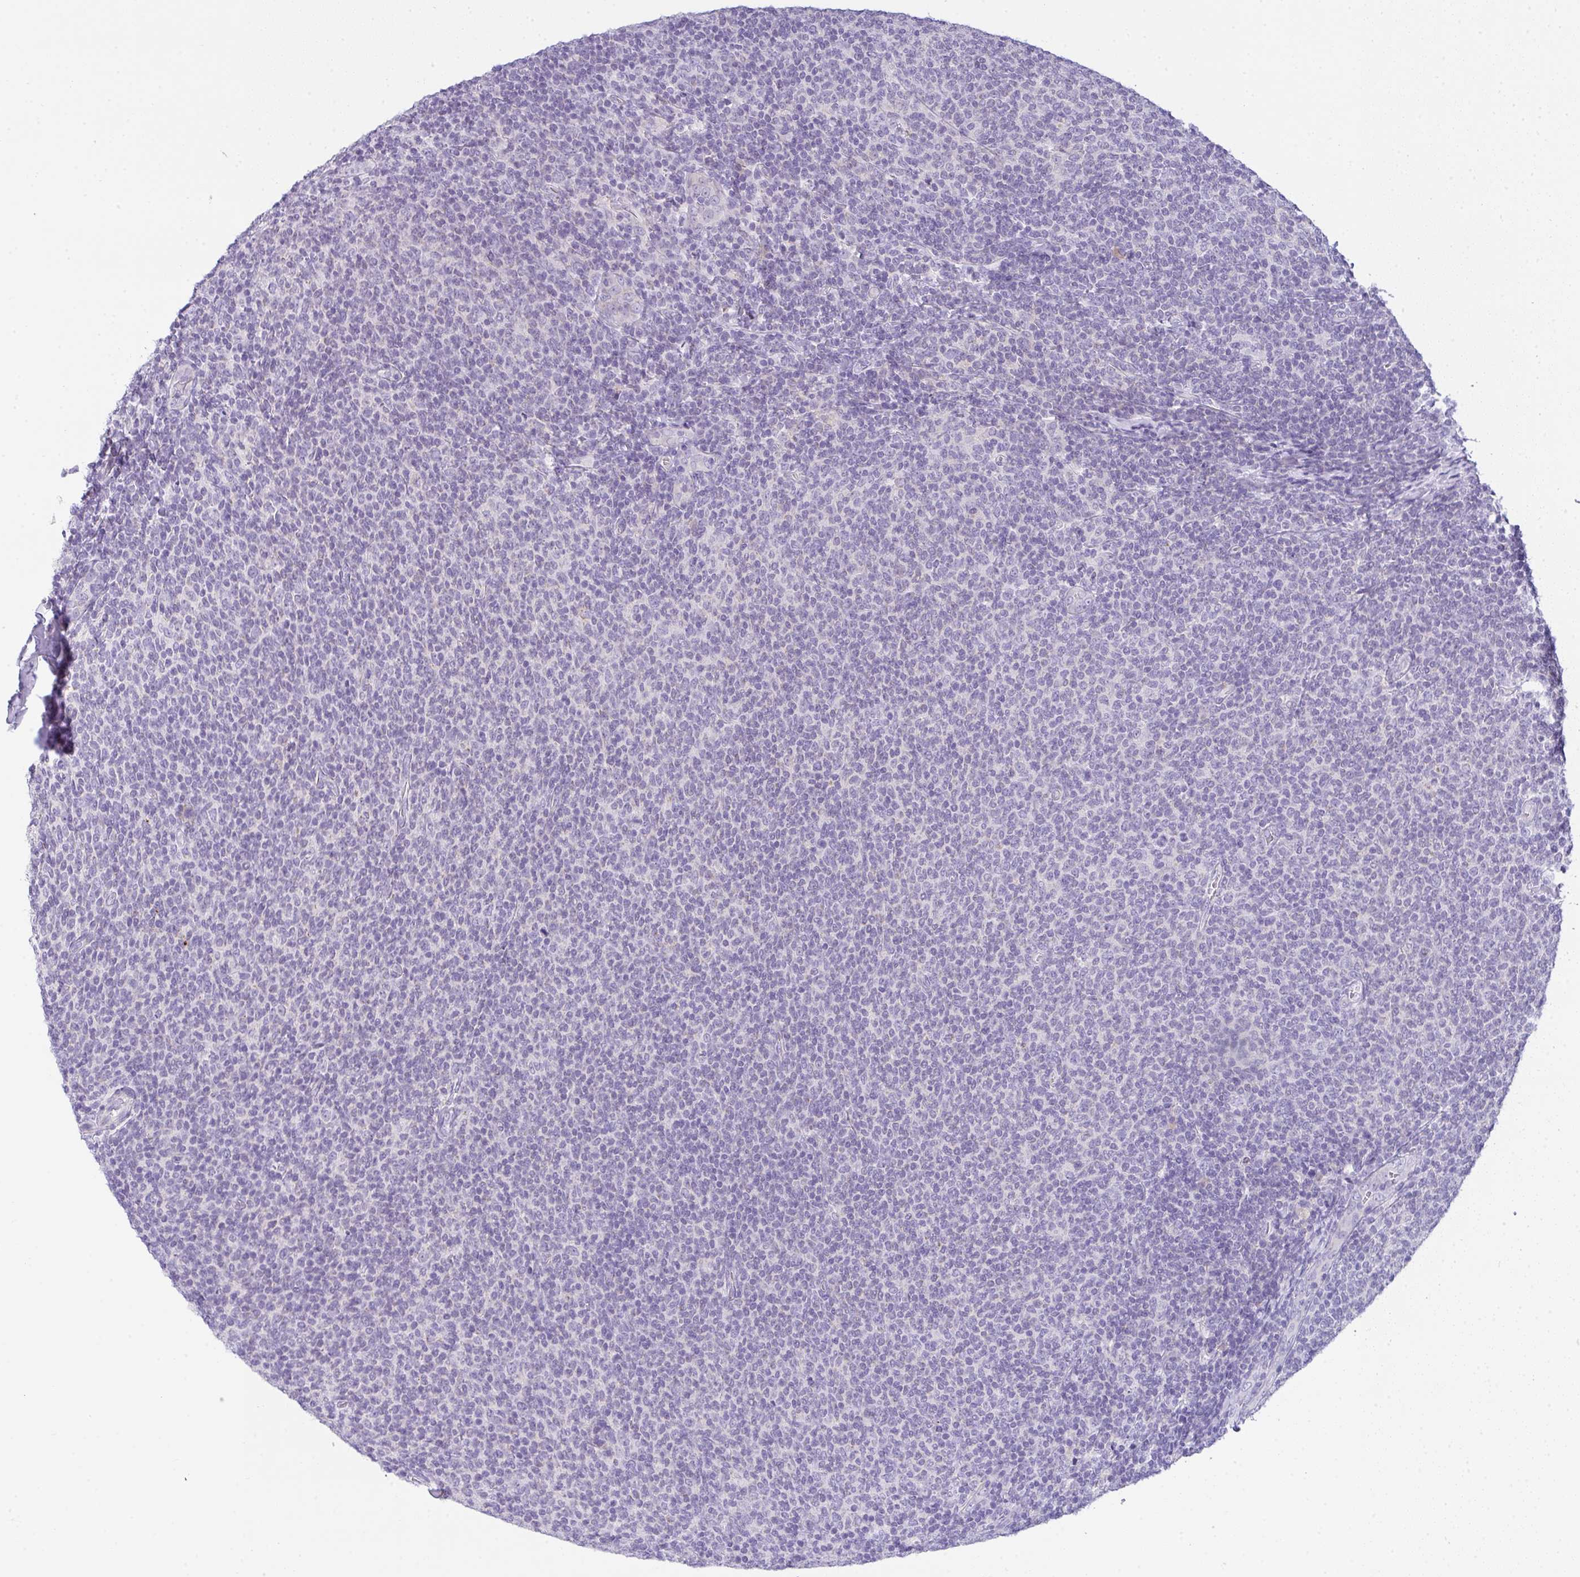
{"staining": {"intensity": "negative", "quantity": "none", "location": "none"}, "tissue": "lymphoma", "cell_type": "Tumor cells", "image_type": "cancer", "snomed": [{"axis": "morphology", "description": "Malignant lymphoma, non-Hodgkin's type, Low grade"}, {"axis": "topography", "description": "Lymph node"}], "caption": "Tumor cells are negative for brown protein staining in lymphoma.", "gene": "COX7B", "patient": {"sex": "male", "age": 52}}